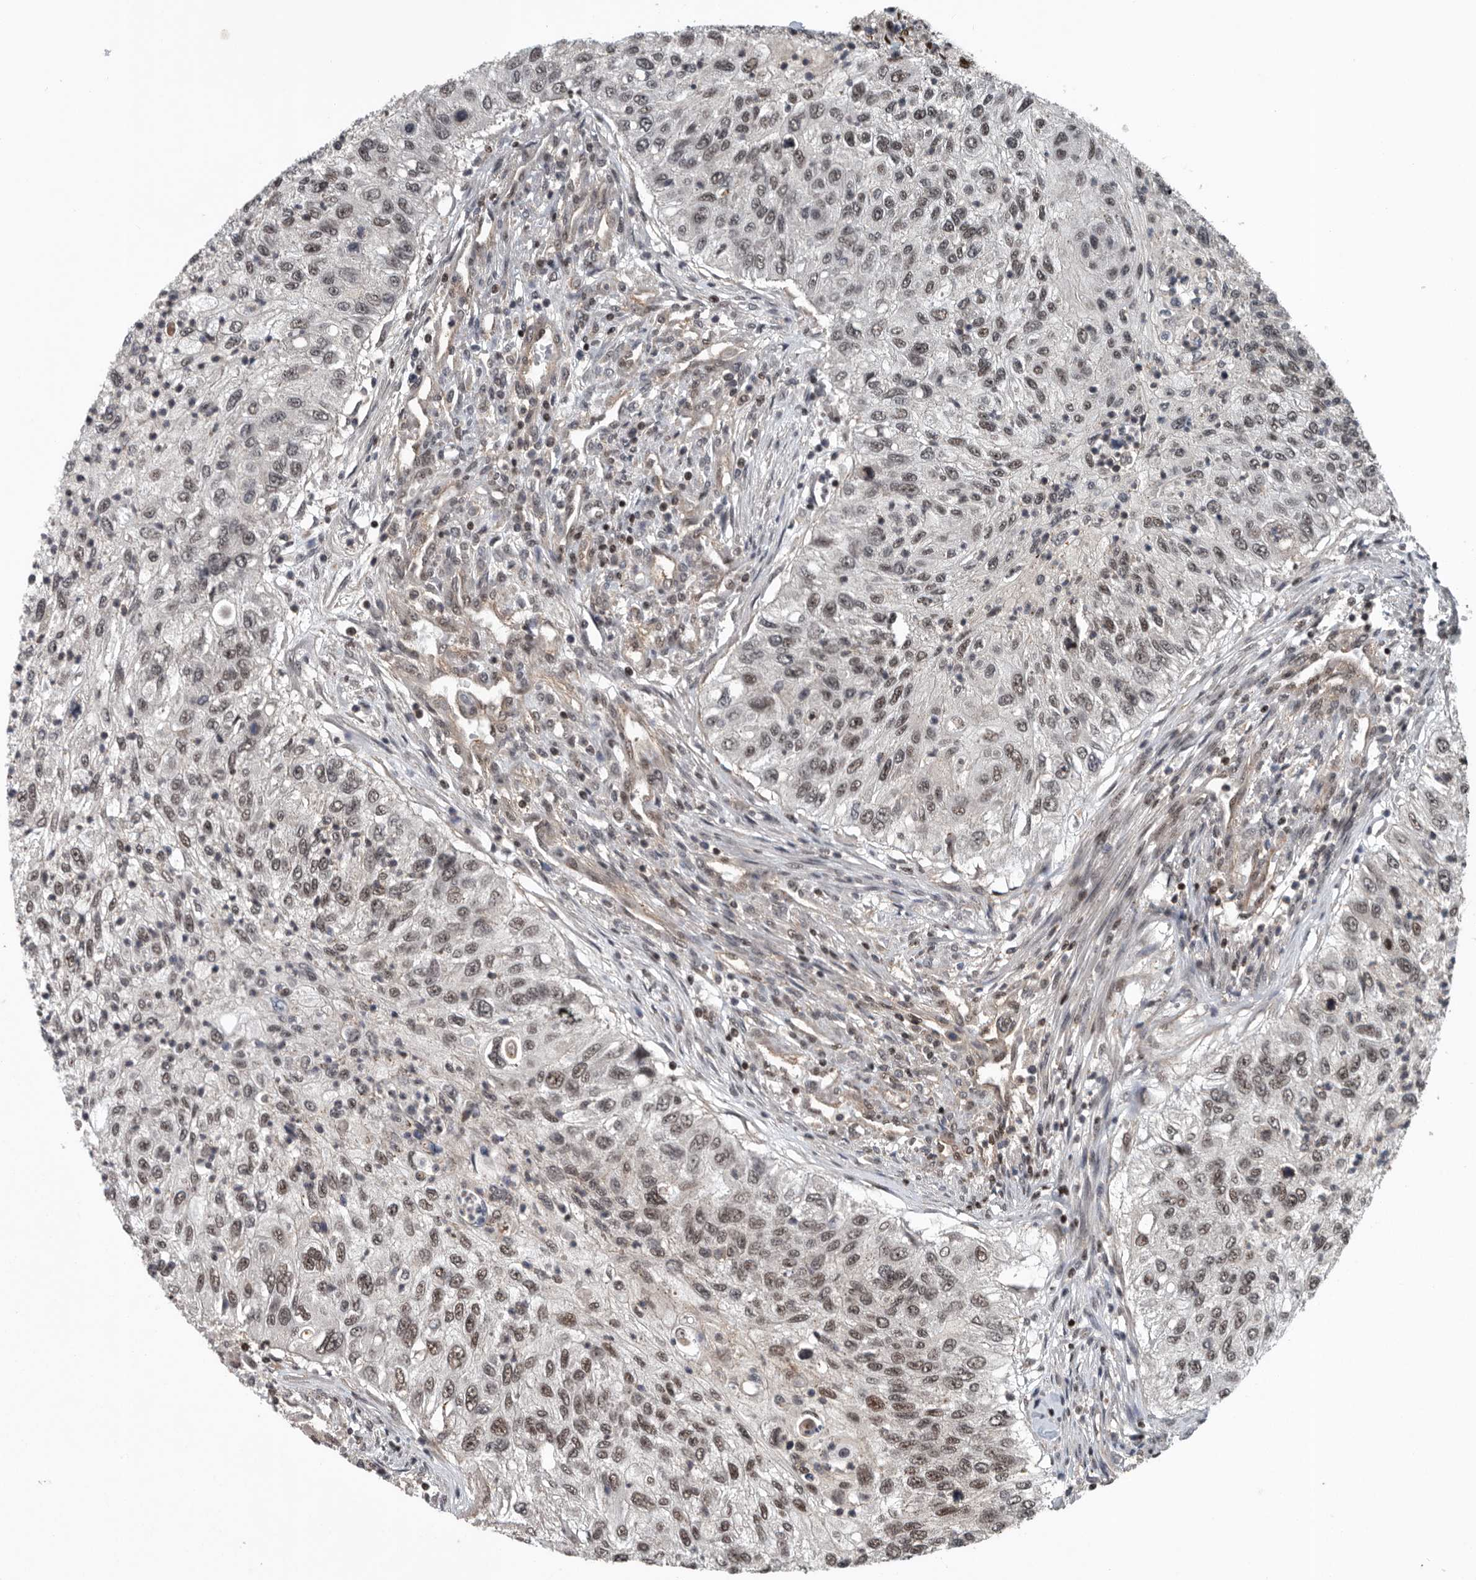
{"staining": {"intensity": "weak", "quantity": ">75%", "location": "nuclear"}, "tissue": "urothelial cancer", "cell_type": "Tumor cells", "image_type": "cancer", "snomed": [{"axis": "morphology", "description": "Urothelial carcinoma, High grade"}, {"axis": "topography", "description": "Urinary bladder"}], "caption": "A photomicrograph of urothelial cancer stained for a protein exhibits weak nuclear brown staining in tumor cells.", "gene": "SENP7", "patient": {"sex": "female", "age": 60}}